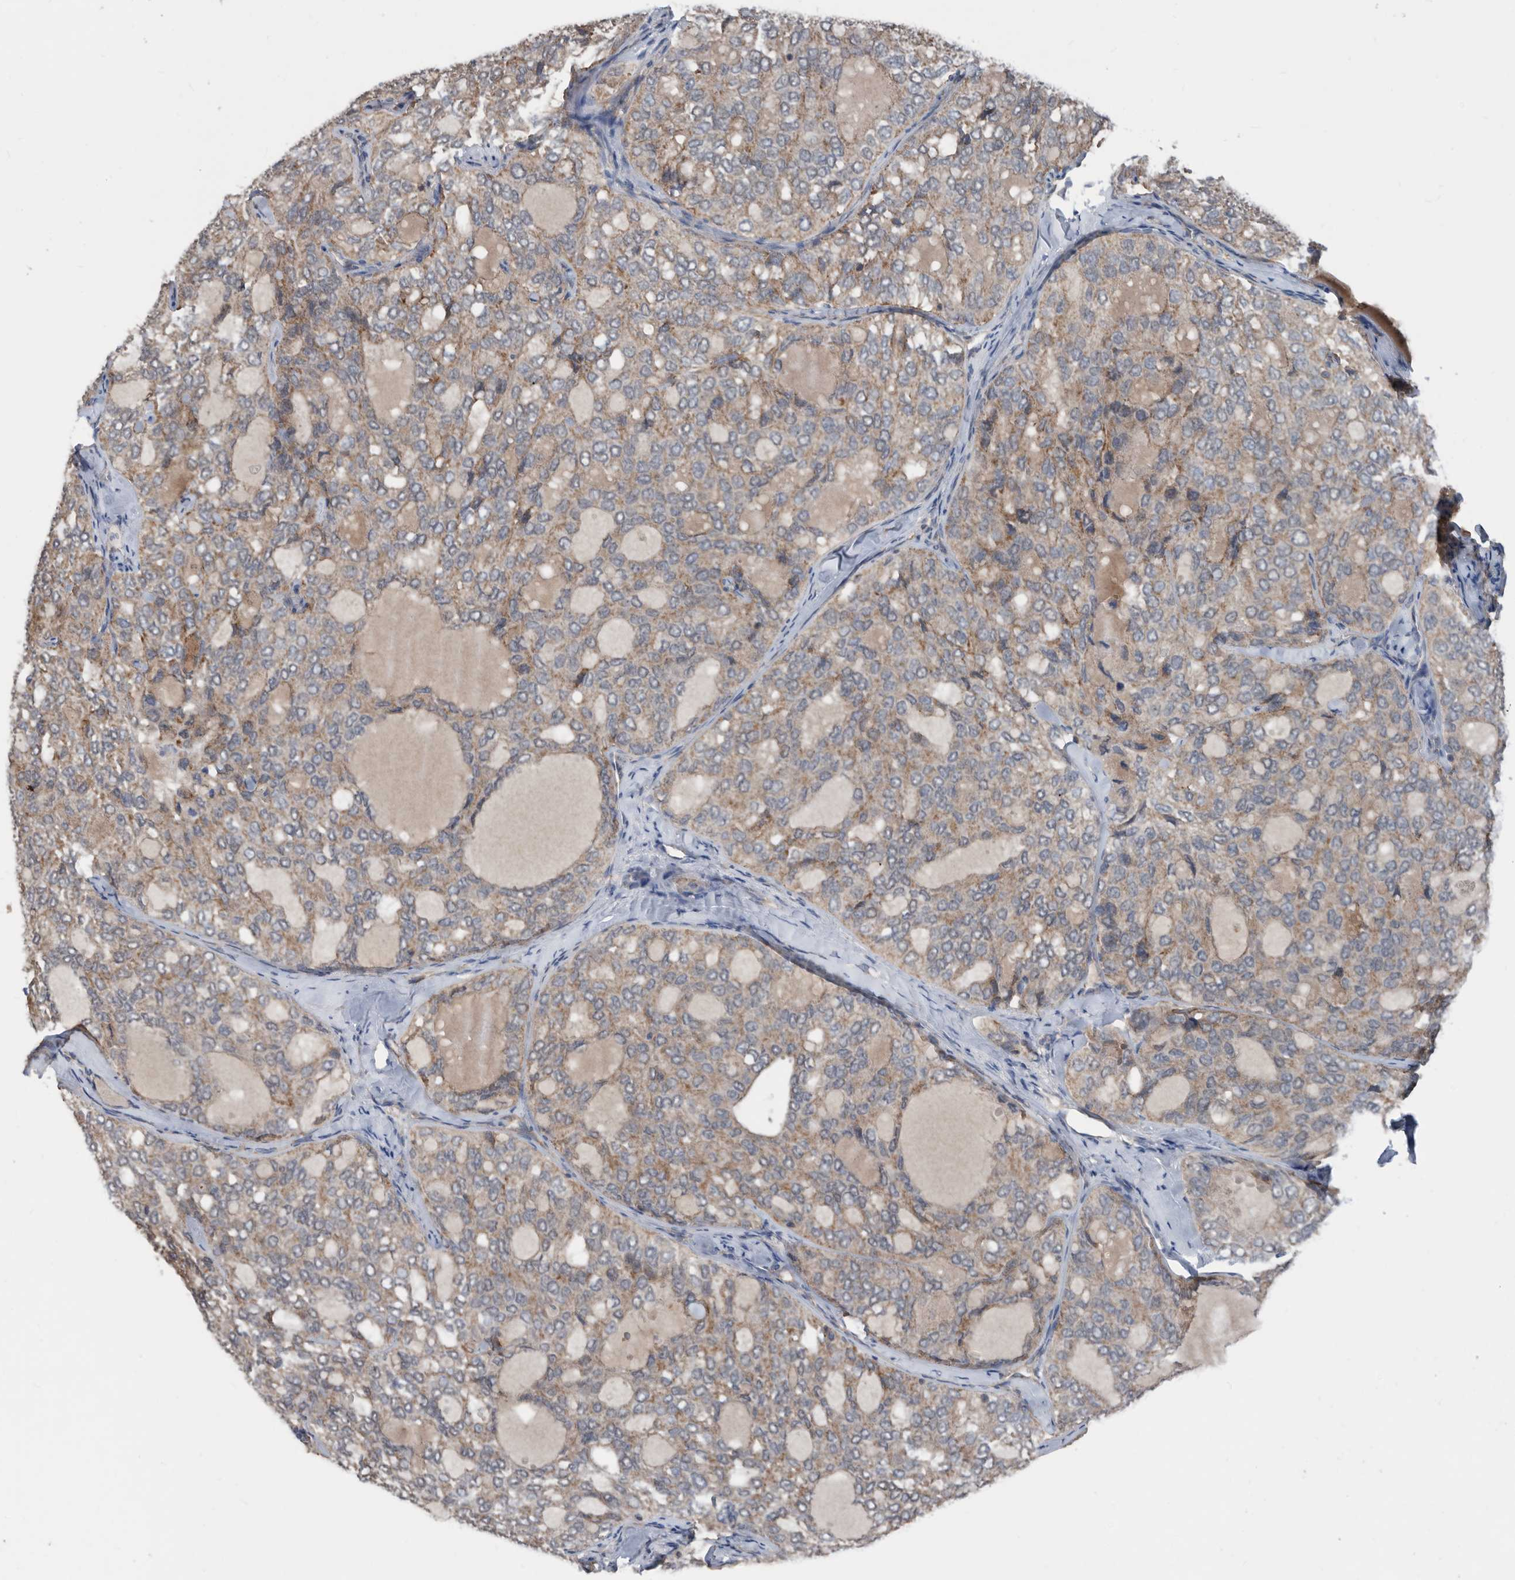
{"staining": {"intensity": "moderate", "quantity": ">75%", "location": "cytoplasmic/membranous"}, "tissue": "thyroid cancer", "cell_type": "Tumor cells", "image_type": "cancer", "snomed": [{"axis": "morphology", "description": "Follicular adenoma carcinoma, NOS"}, {"axis": "topography", "description": "Thyroid gland"}], "caption": "About >75% of tumor cells in thyroid cancer (follicular adenoma carcinoma) exhibit moderate cytoplasmic/membranous protein expression as visualized by brown immunohistochemical staining.", "gene": "AFAP1", "patient": {"sex": "male", "age": 75}}